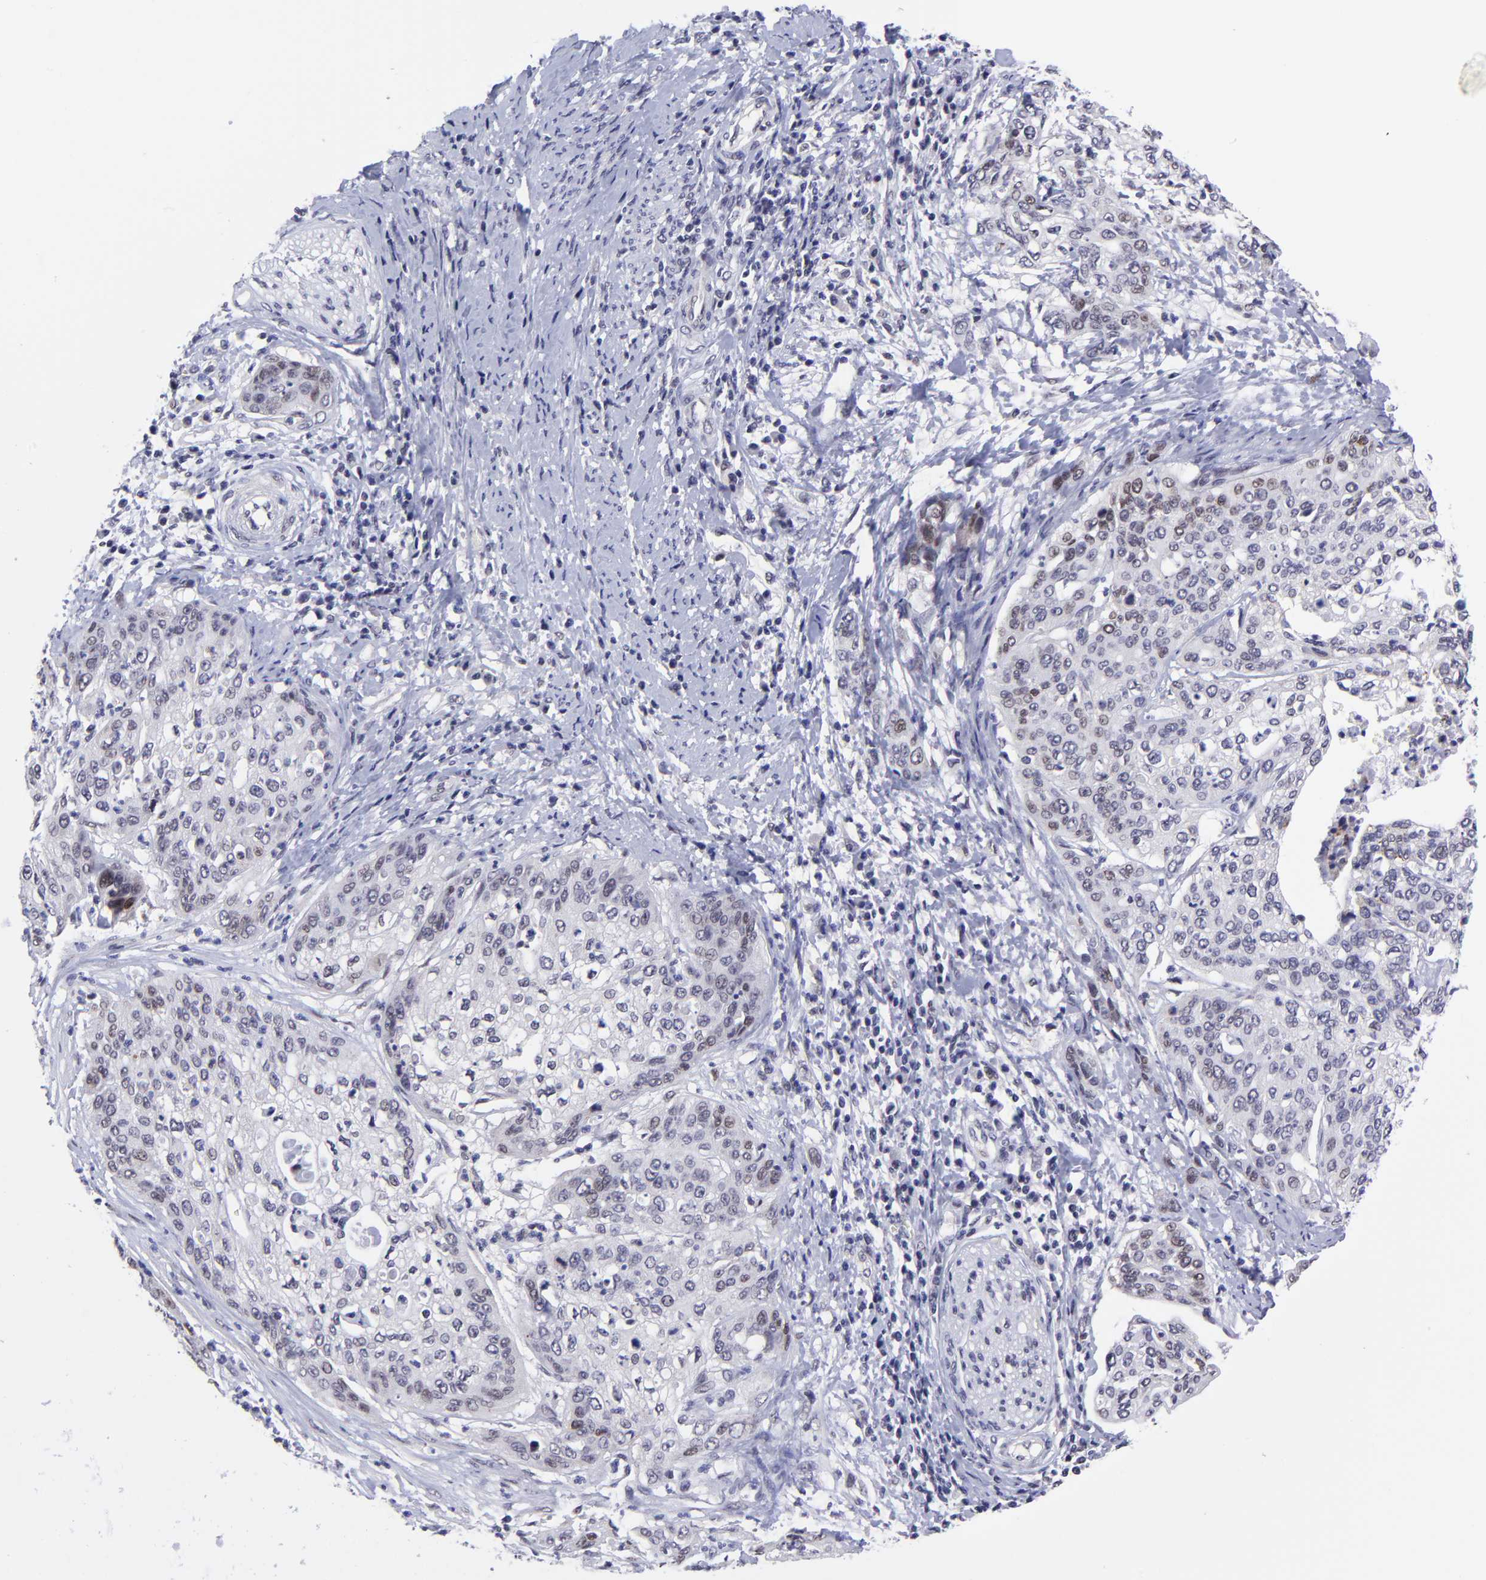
{"staining": {"intensity": "weak", "quantity": "25%-75%", "location": "nuclear"}, "tissue": "cervical cancer", "cell_type": "Tumor cells", "image_type": "cancer", "snomed": [{"axis": "morphology", "description": "Squamous cell carcinoma, NOS"}, {"axis": "topography", "description": "Cervix"}], "caption": "Tumor cells exhibit weak nuclear staining in approximately 25%-75% of cells in cervical cancer.", "gene": "SOX6", "patient": {"sex": "female", "age": 41}}